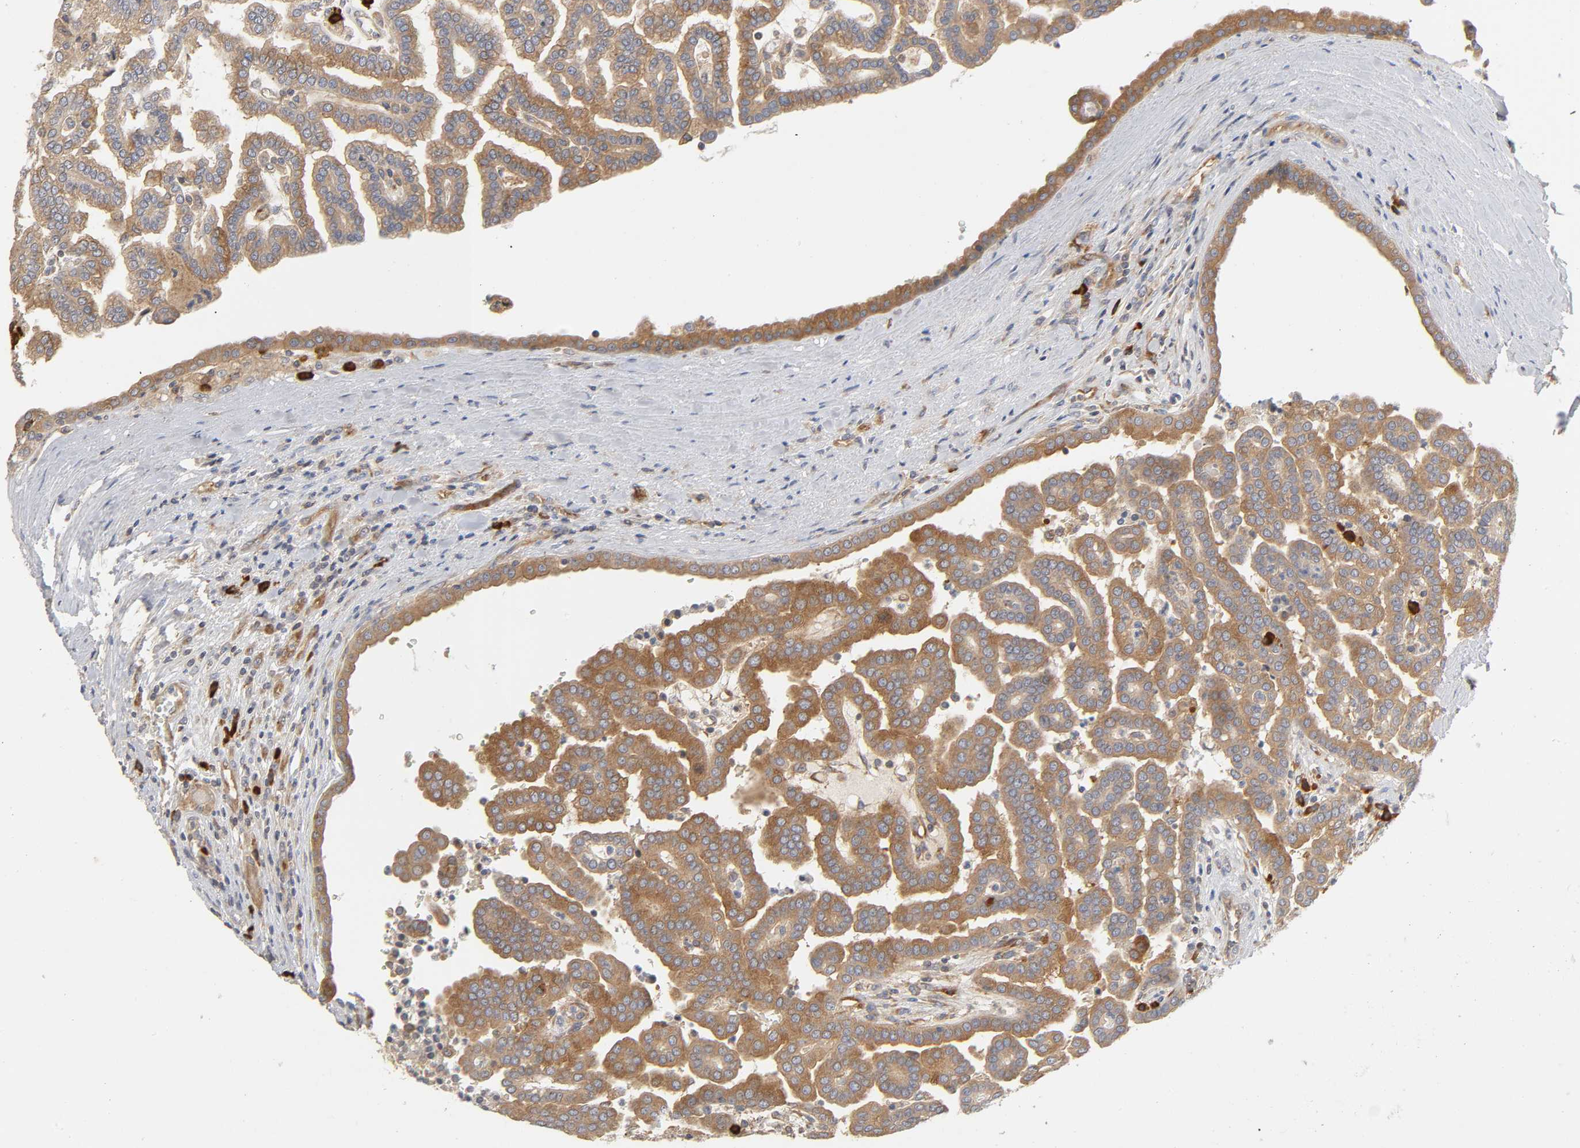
{"staining": {"intensity": "moderate", "quantity": ">75%", "location": "cytoplasmic/membranous"}, "tissue": "renal cancer", "cell_type": "Tumor cells", "image_type": "cancer", "snomed": [{"axis": "morphology", "description": "Adenocarcinoma, NOS"}, {"axis": "topography", "description": "Kidney"}], "caption": "Immunohistochemical staining of renal cancer (adenocarcinoma) displays medium levels of moderate cytoplasmic/membranous protein expression in approximately >75% of tumor cells.", "gene": "SCHIP1", "patient": {"sex": "male", "age": 61}}